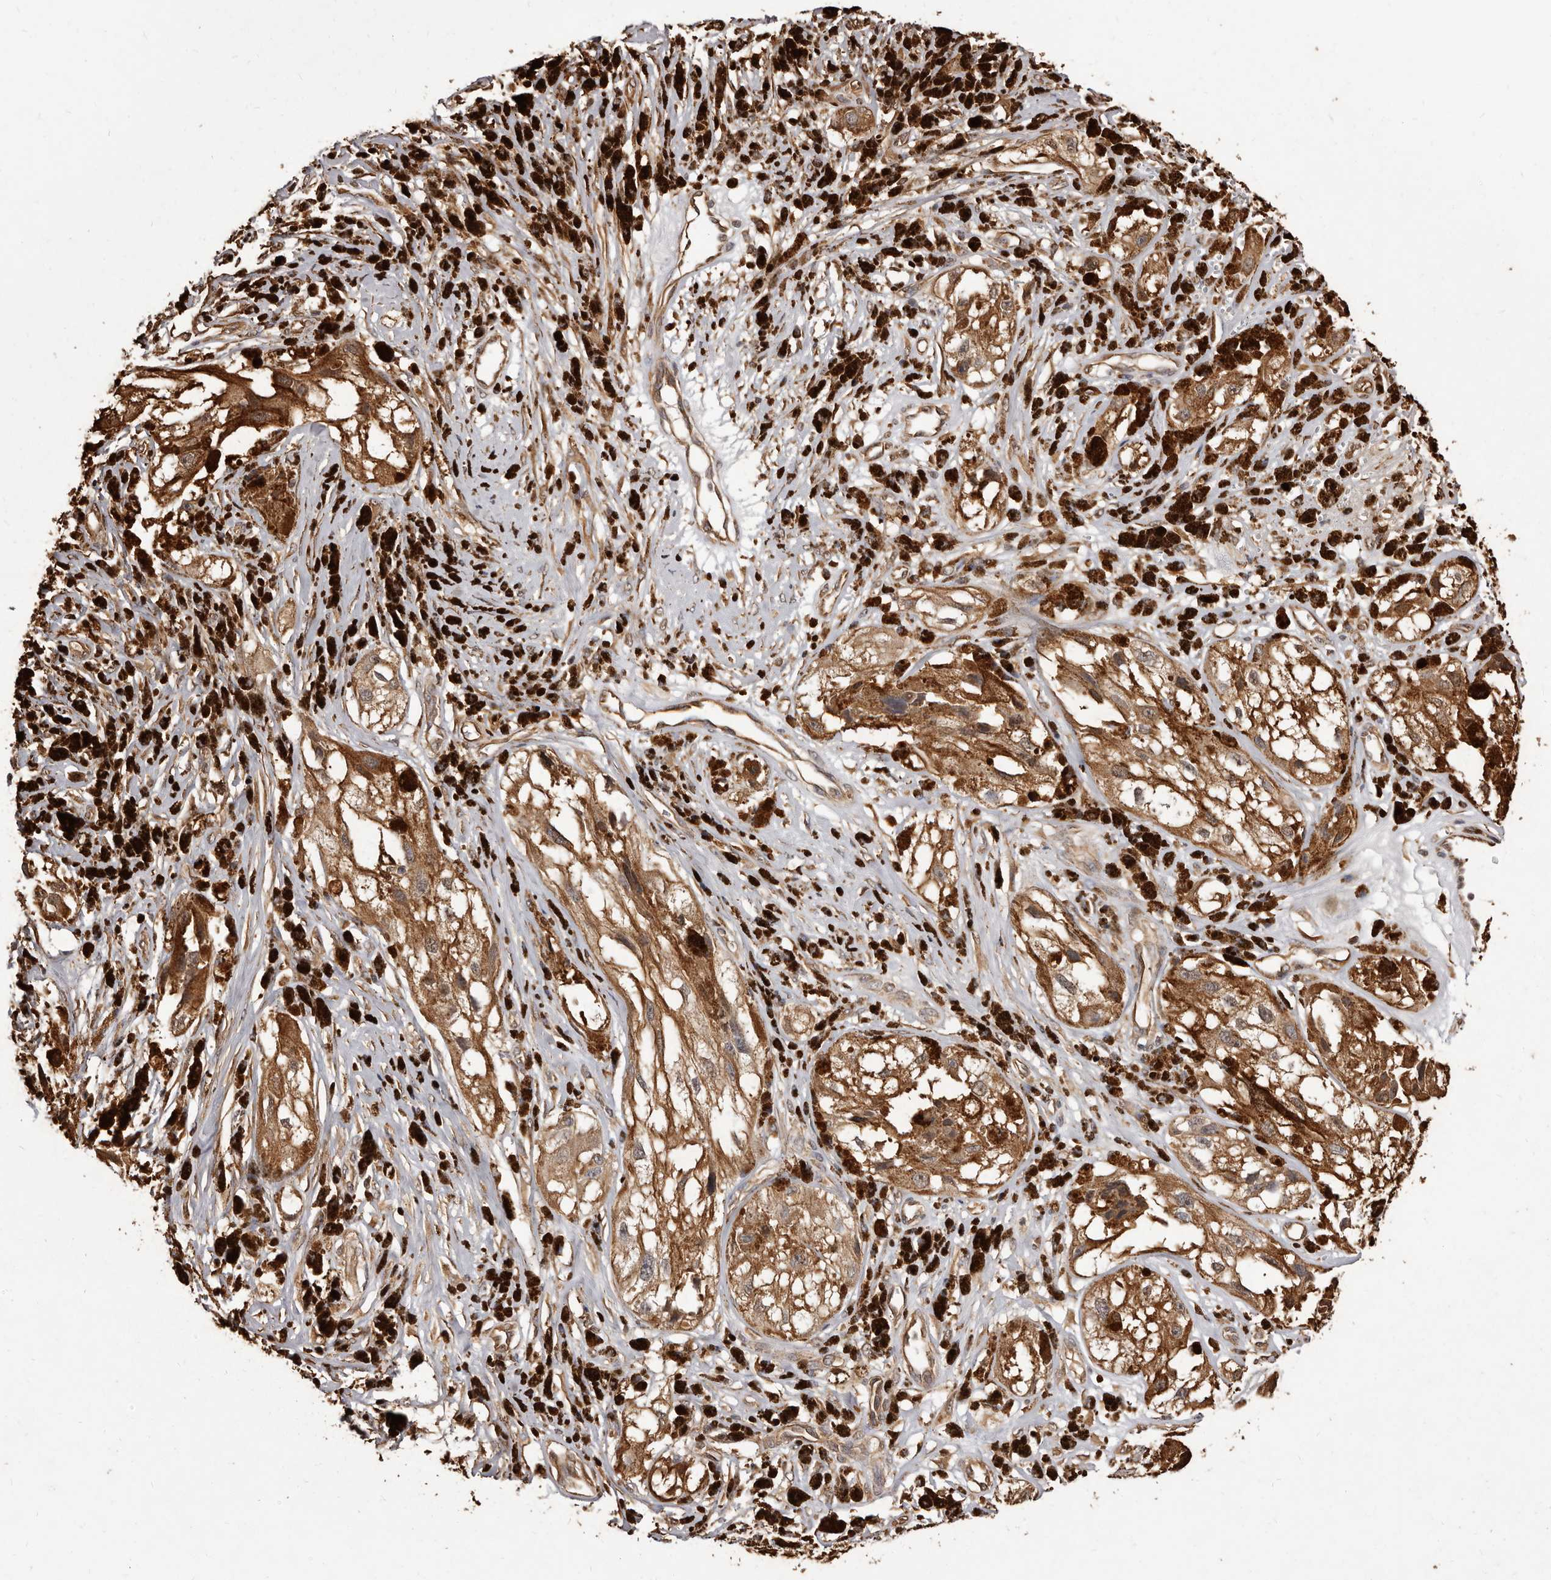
{"staining": {"intensity": "moderate", "quantity": ">75%", "location": "cytoplasmic/membranous"}, "tissue": "melanoma", "cell_type": "Tumor cells", "image_type": "cancer", "snomed": [{"axis": "morphology", "description": "Malignant melanoma, NOS"}, {"axis": "topography", "description": "Skin"}], "caption": "Immunohistochemical staining of human malignant melanoma shows medium levels of moderate cytoplasmic/membranous protein positivity in about >75% of tumor cells. Nuclei are stained in blue.", "gene": "ALPK1", "patient": {"sex": "male", "age": 88}}